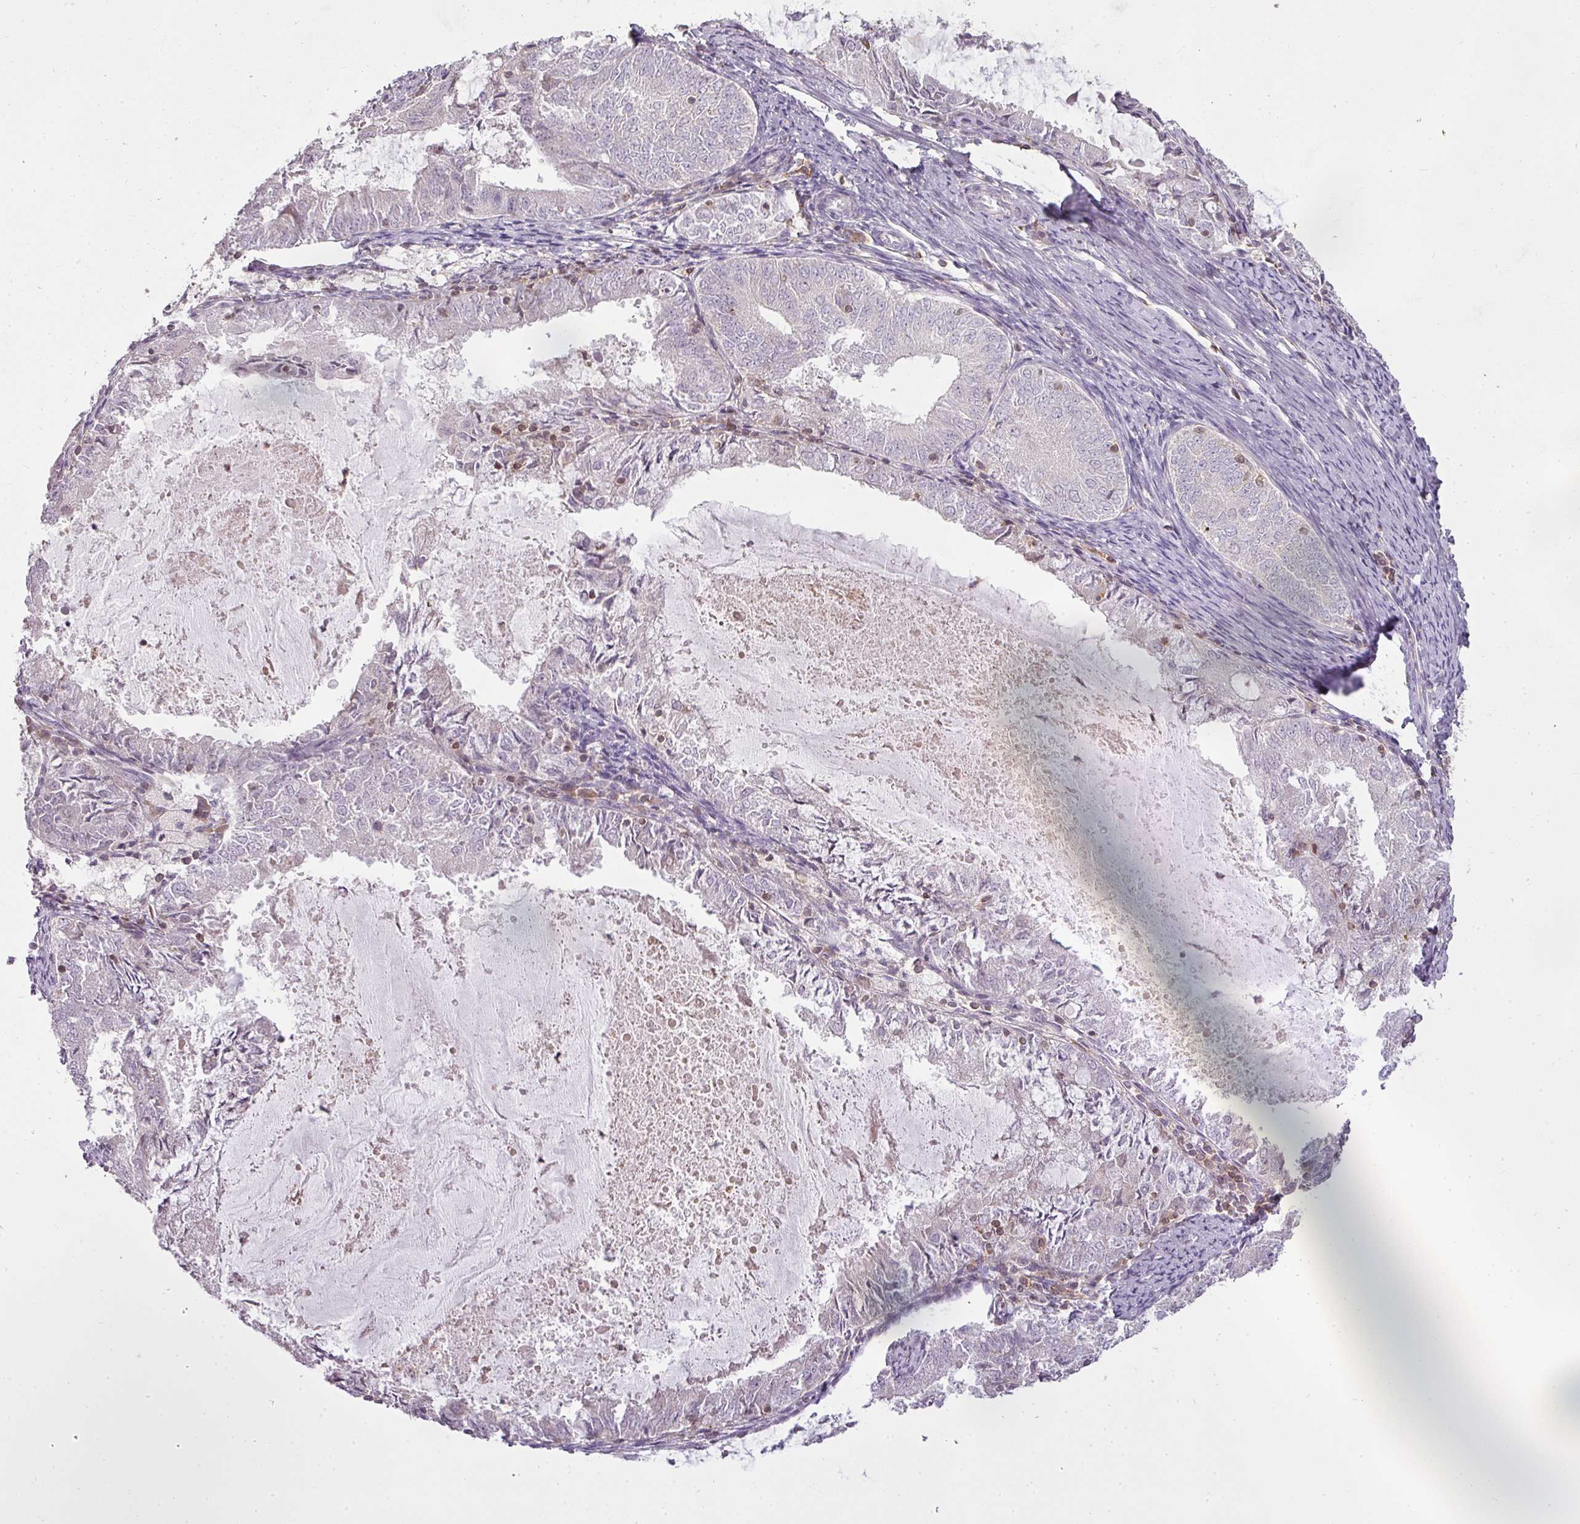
{"staining": {"intensity": "negative", "quantity": "none", "location": "none"}, "tissue": "endometrial cancer", "cell_type": "Tumor cells", "image_type": "cancer", "snomed": [{"axis": "morphology", "description": "Adenocarcinoma, NOS"}, {"axis": "topography", "description": "Endometrium"}], "caption": "Image shows no significant protein positivity in tumor cells of endometrial adenocarcinoma. The staining was performed using DAB (3,3'-diaminobenzidine) to visualize the protein expression in brown, while the nuclei were stained in blue with hematoxylin (Magnification: 20x).", "gene": "STK4", "patient": {"sex": "female", "age": 57}}